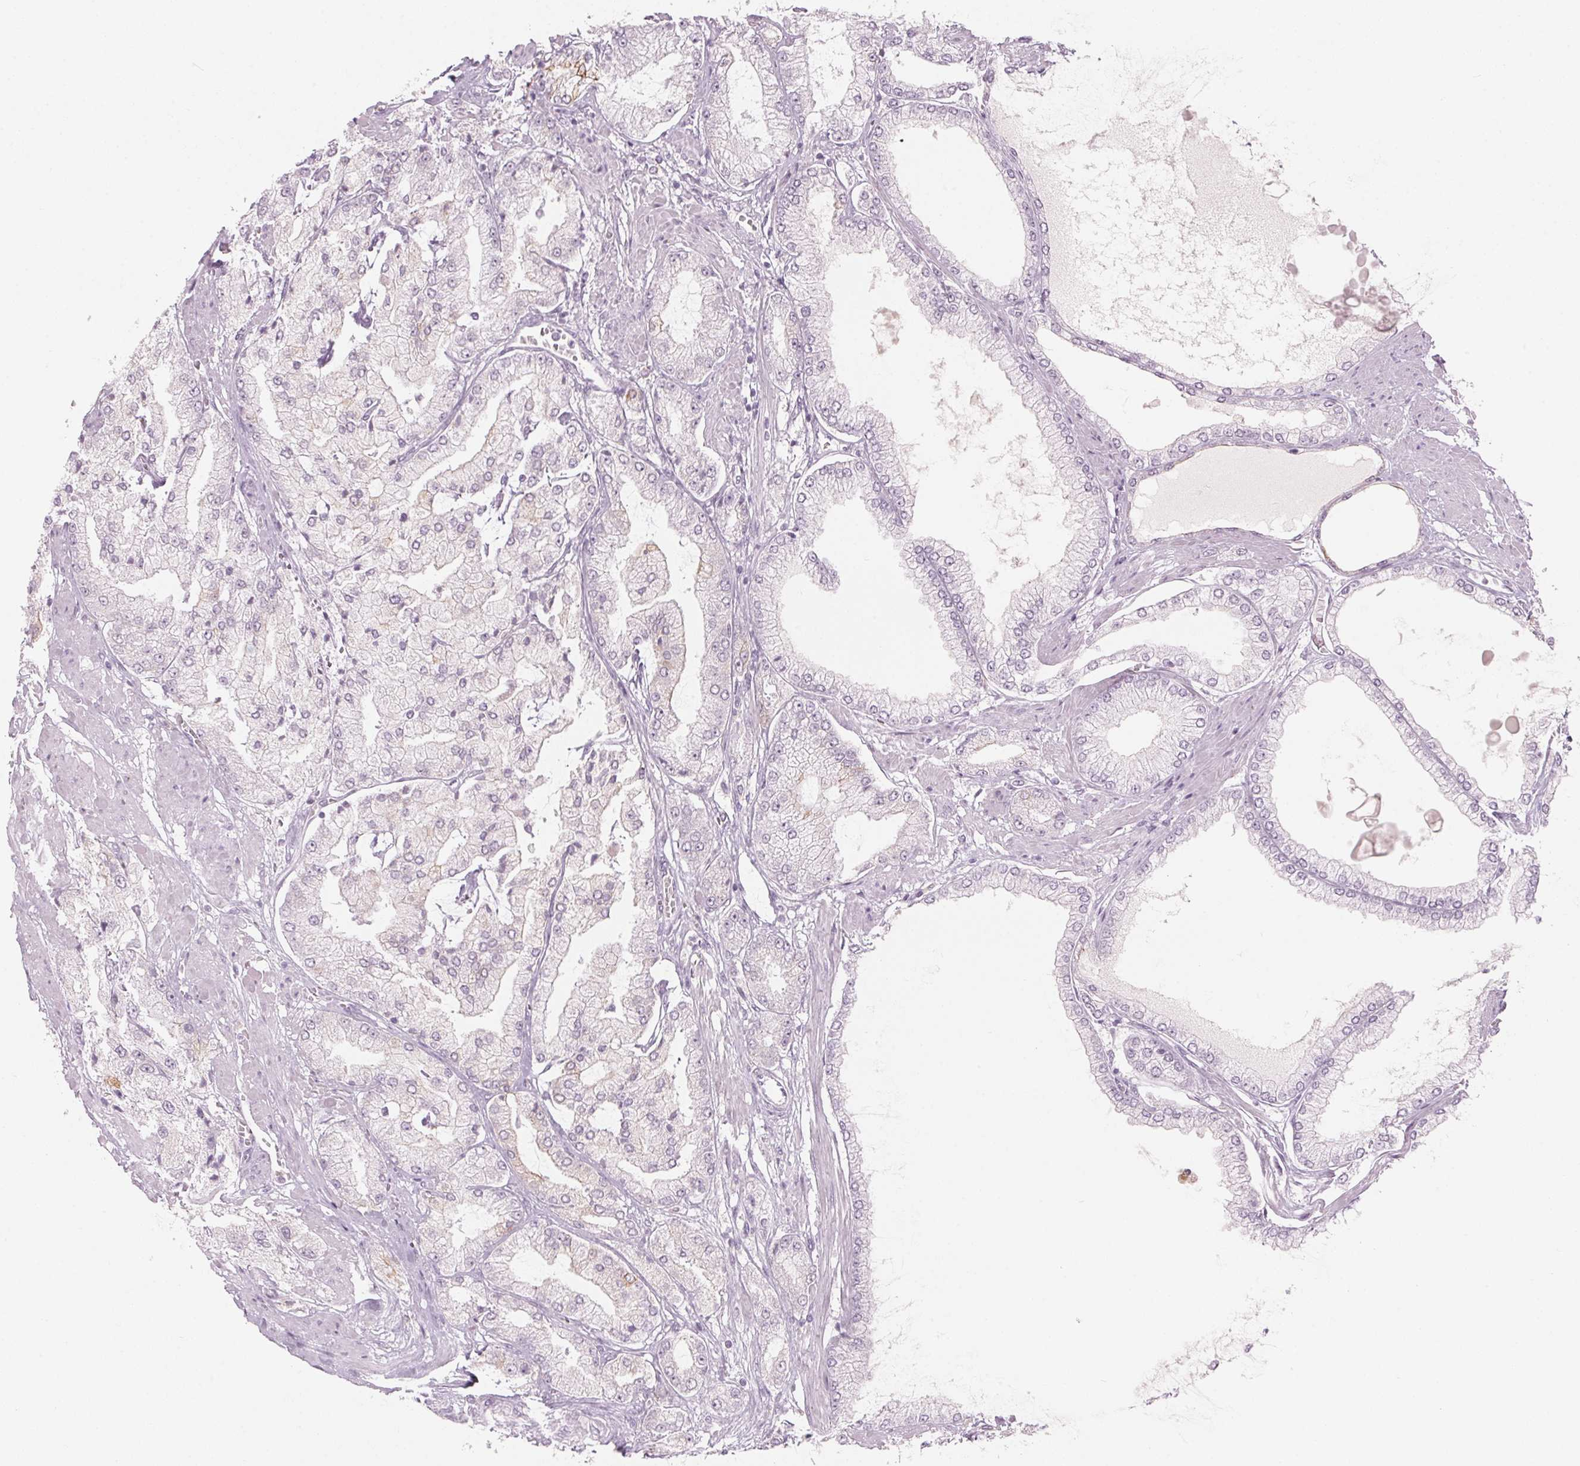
{"staining": {"intensity": "negative", "quantity": "none", "location": "none"}, "tissue": "prostate cancer", "cell_type": "Tumor cells", "image_type": "cancer", "snomed": [{"axis": "morphology", "description": "Adenocarcinoma, High grade"}, {"axis": "topography", "description": "Prostate"}], "caption": "Protein analysis of prostate adenocarcinoma (high-grade) reveals no significant staining in tumor cells.", "gene": "SCTR", "patient": {"sex": "male", "age": 68}}